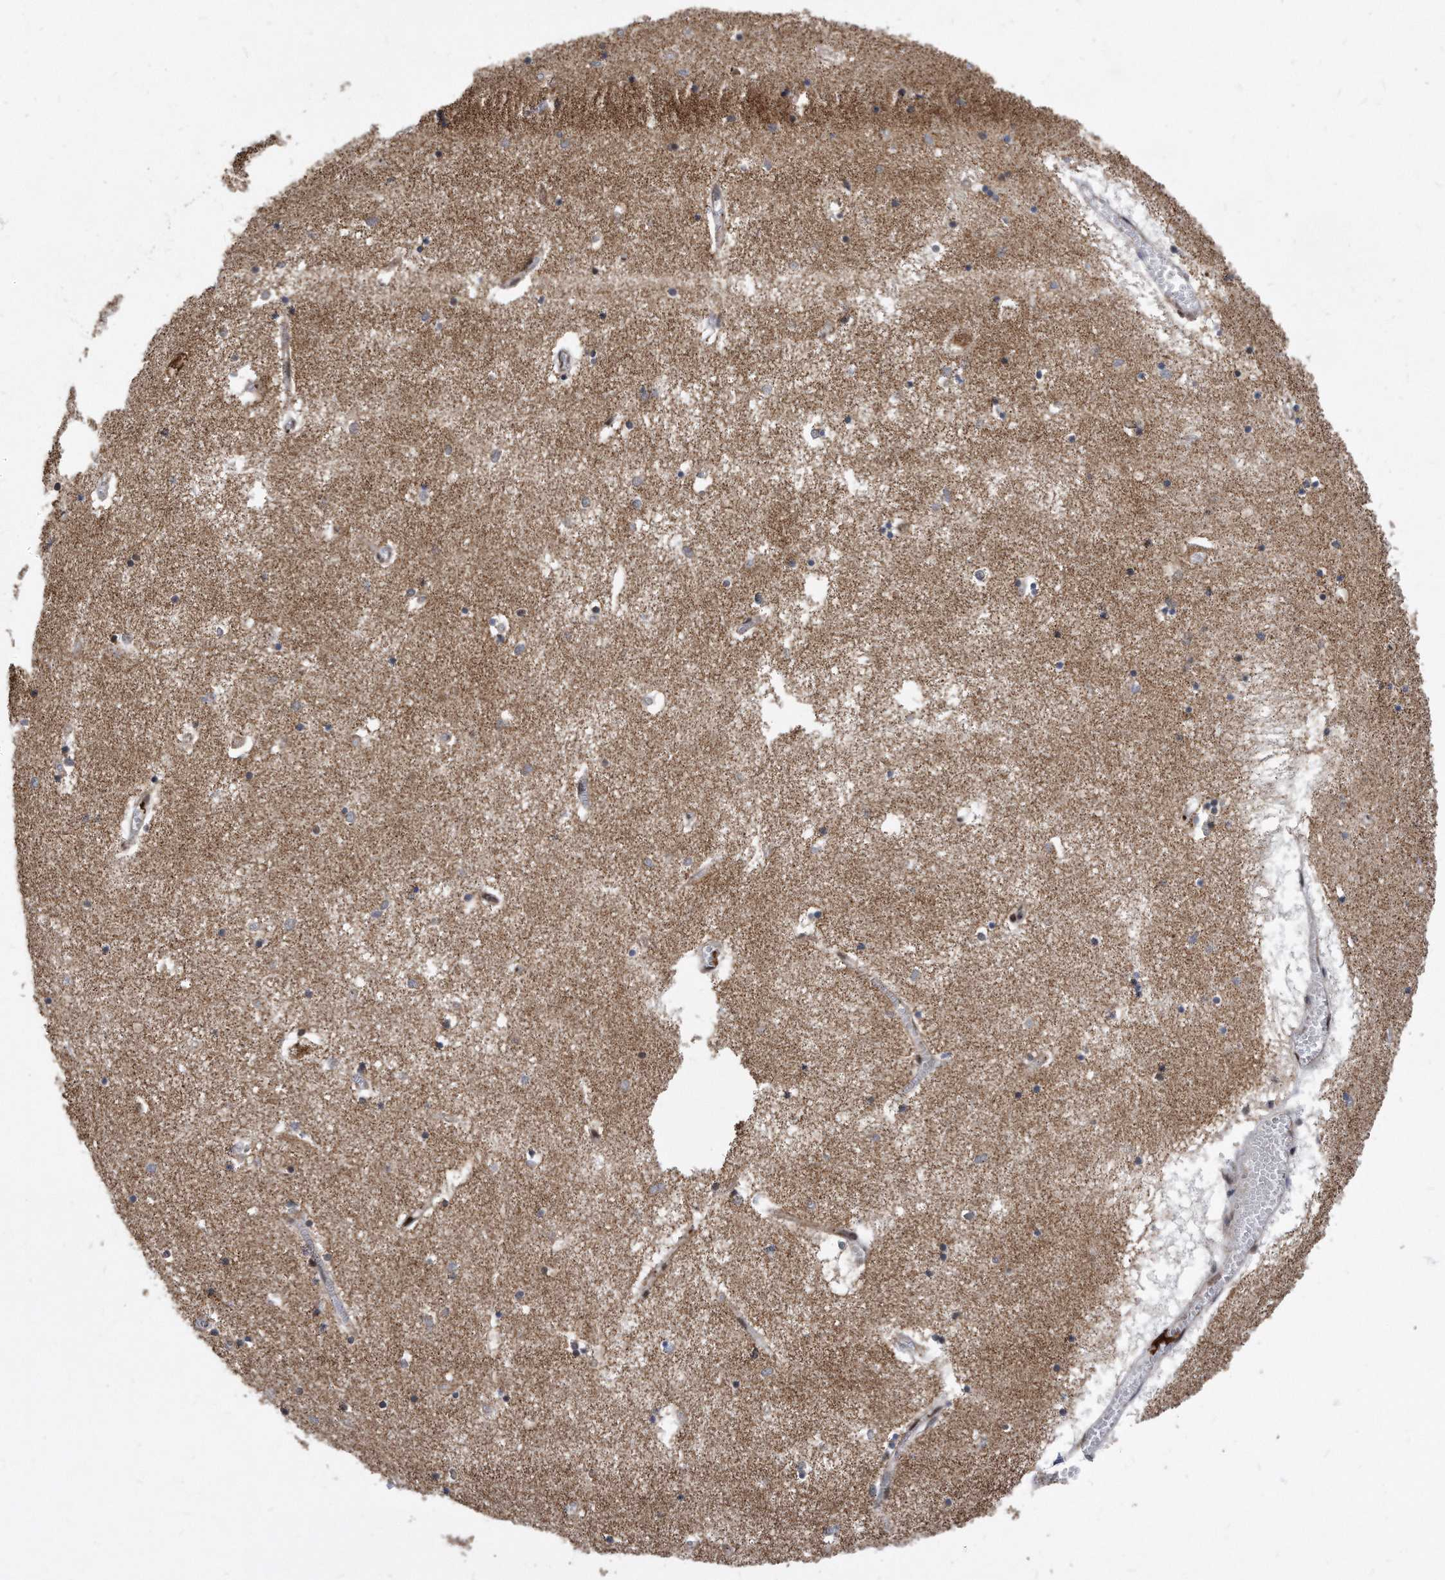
{"staining": {"intensity": "weak", "quantity": "25%-75%", "location": "cytoplasmic/membranous,nuclear"}, "tissue": "hippocampus", "cell_type": "Glial cells", "image_type": "normal", "snomed": [{"axis": "morphology", "description": "Normal tissue, NOS"}, {"axis": "topography", "description": "Hippocampus"}], "caption": "Human hippocampus stained for a protein (brown) displays weak cytoplasmic/membranous,nuclear positive staining in approximately 25%-75% of glial cells.", "gene": "DUSP22", "patient": {"sex": "male", "age": 70}}